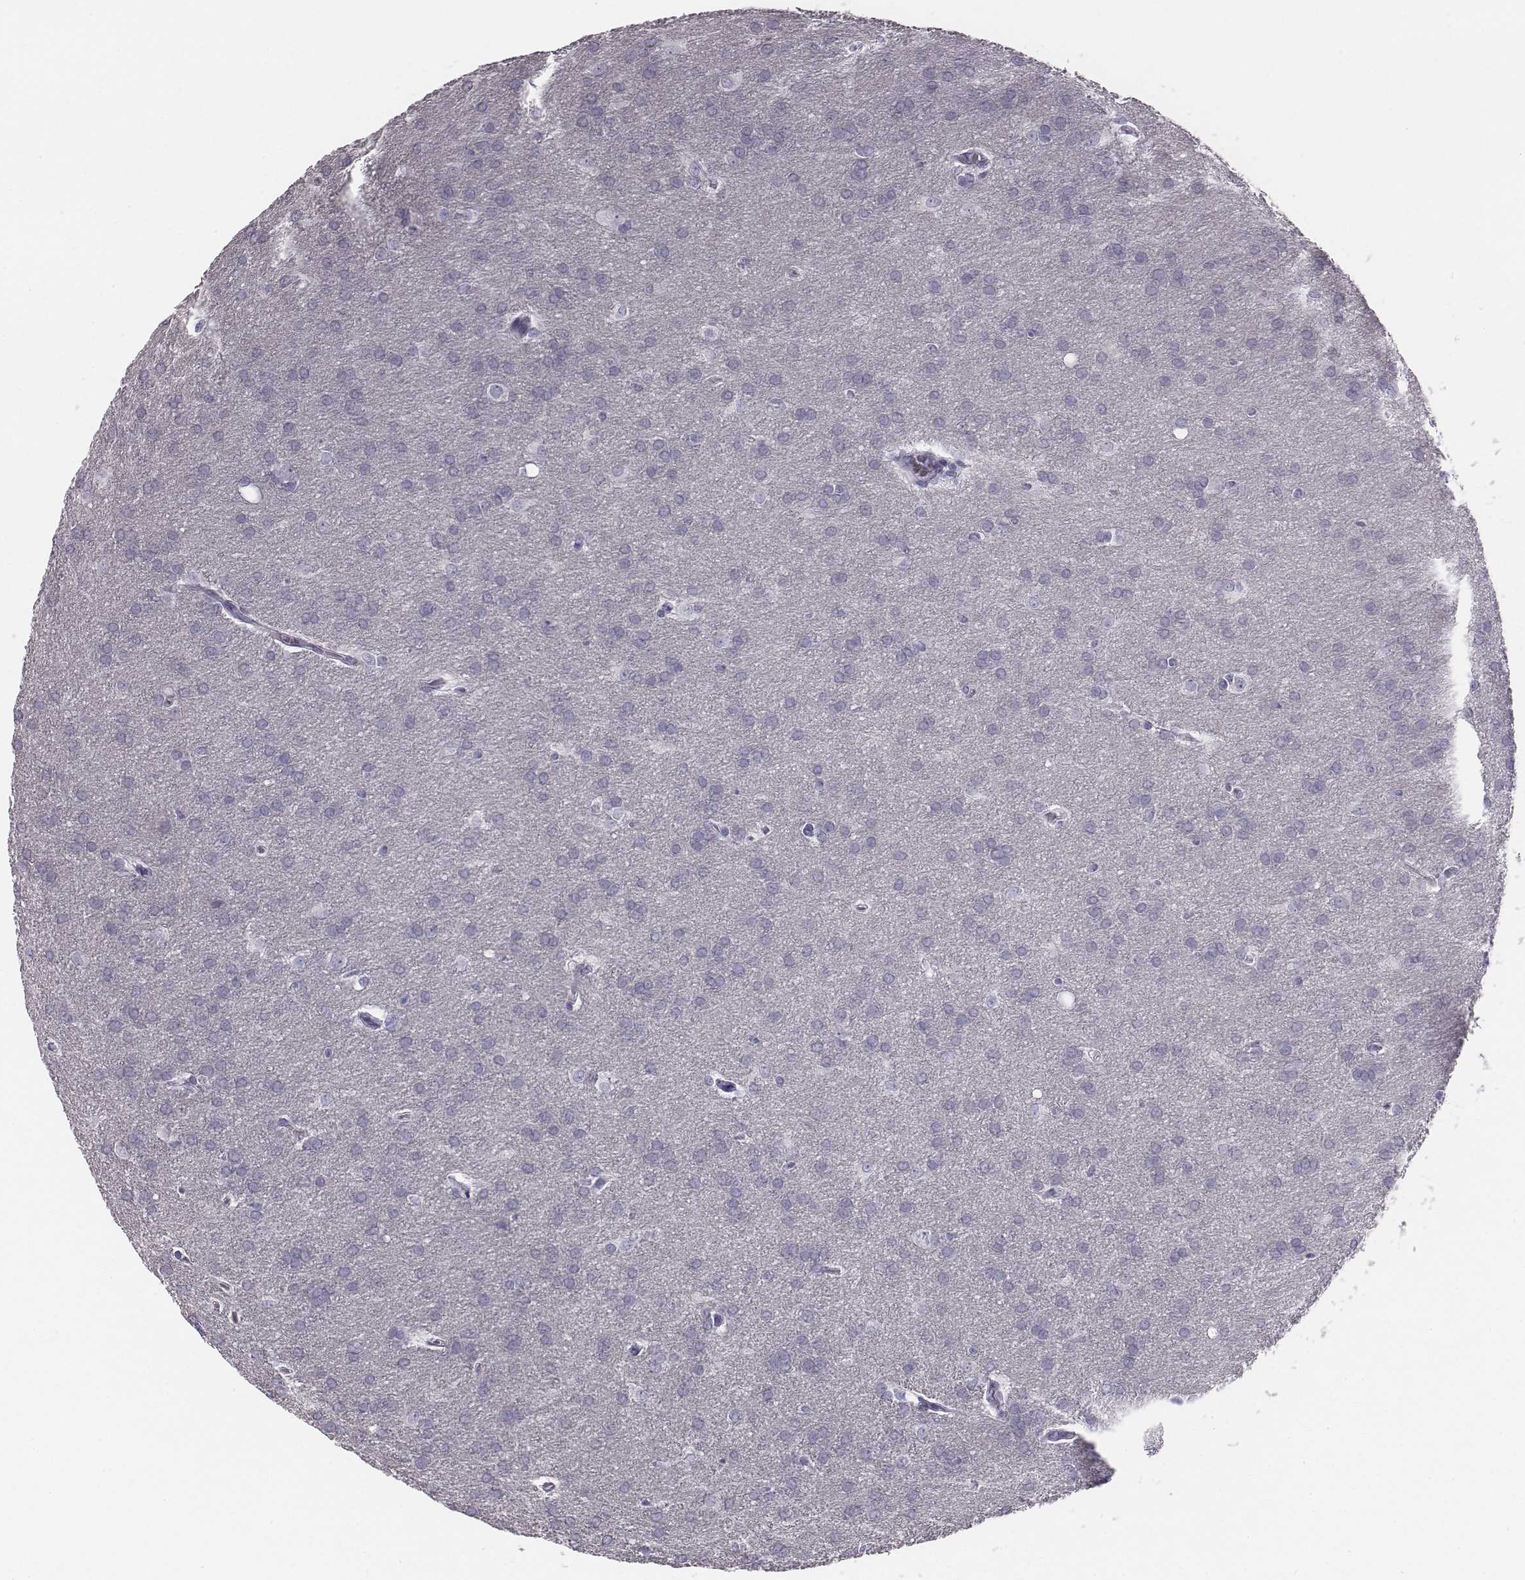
{"staining": {"intensity": "negative", "quantity": "none", "location": "none"}, "tissue": "glioma", "cell_type": "Tumor cells", "image_type": "cancer", "snomed": [{"axis": "morphology", "description": "Glioma, malignant, Low grade"}, {"axis": "topography", "description": "Brain"}], "caption": "Immunohistochemical staining of malignant glioma (low-grade) demonstrates no significant staining in tumor cells. Nuclei are stained in blue.", "gene": "HBZ", "patient": {"sex": "female", "age": 32}}